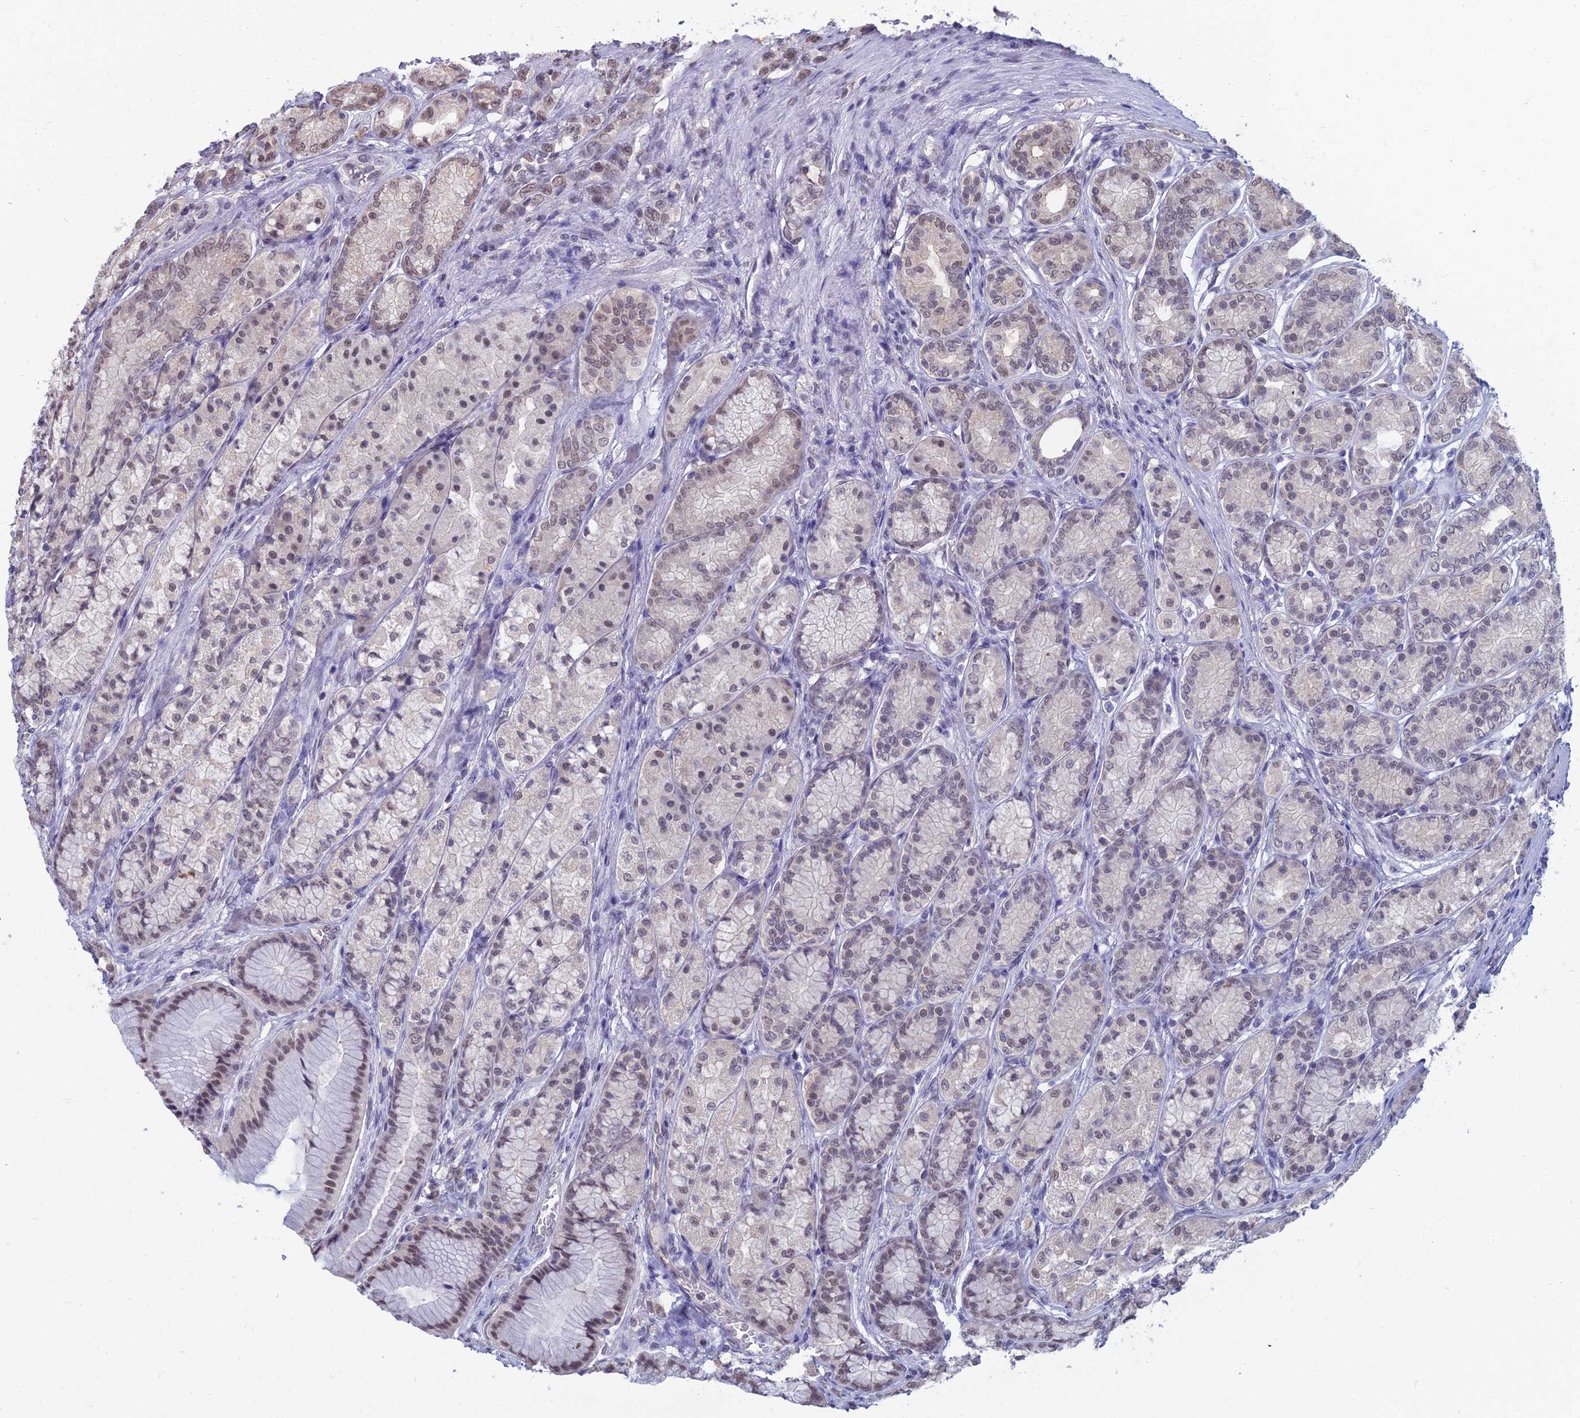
{"staining": {"intensity": "weak", "quantity": "25%-75%", "location": "nuclear"}, "tissue": "stomach", "cell_type": "Glandular cells", "image_type": "normal", "snomed": [{"axis": "morphology", "description": "Normal tissue, NOS"}, {"axis": "morphology", "description": "Adenocarcinoma, NOS"}, {"axis": "morphology", "description": "Adenocarcinoma, High grade"}, {"axis": "topography", "description": "Stomach, upper"}, {"axis": "topography", "description": "Stomach"}], "caption": "This is a histology image of immunohistochemistry staining of normal stomach, which shows weak staining in the nuclear of glandular cells.", "gene": "SRSF7", "patient": {"sex": "female", "age": 65}}